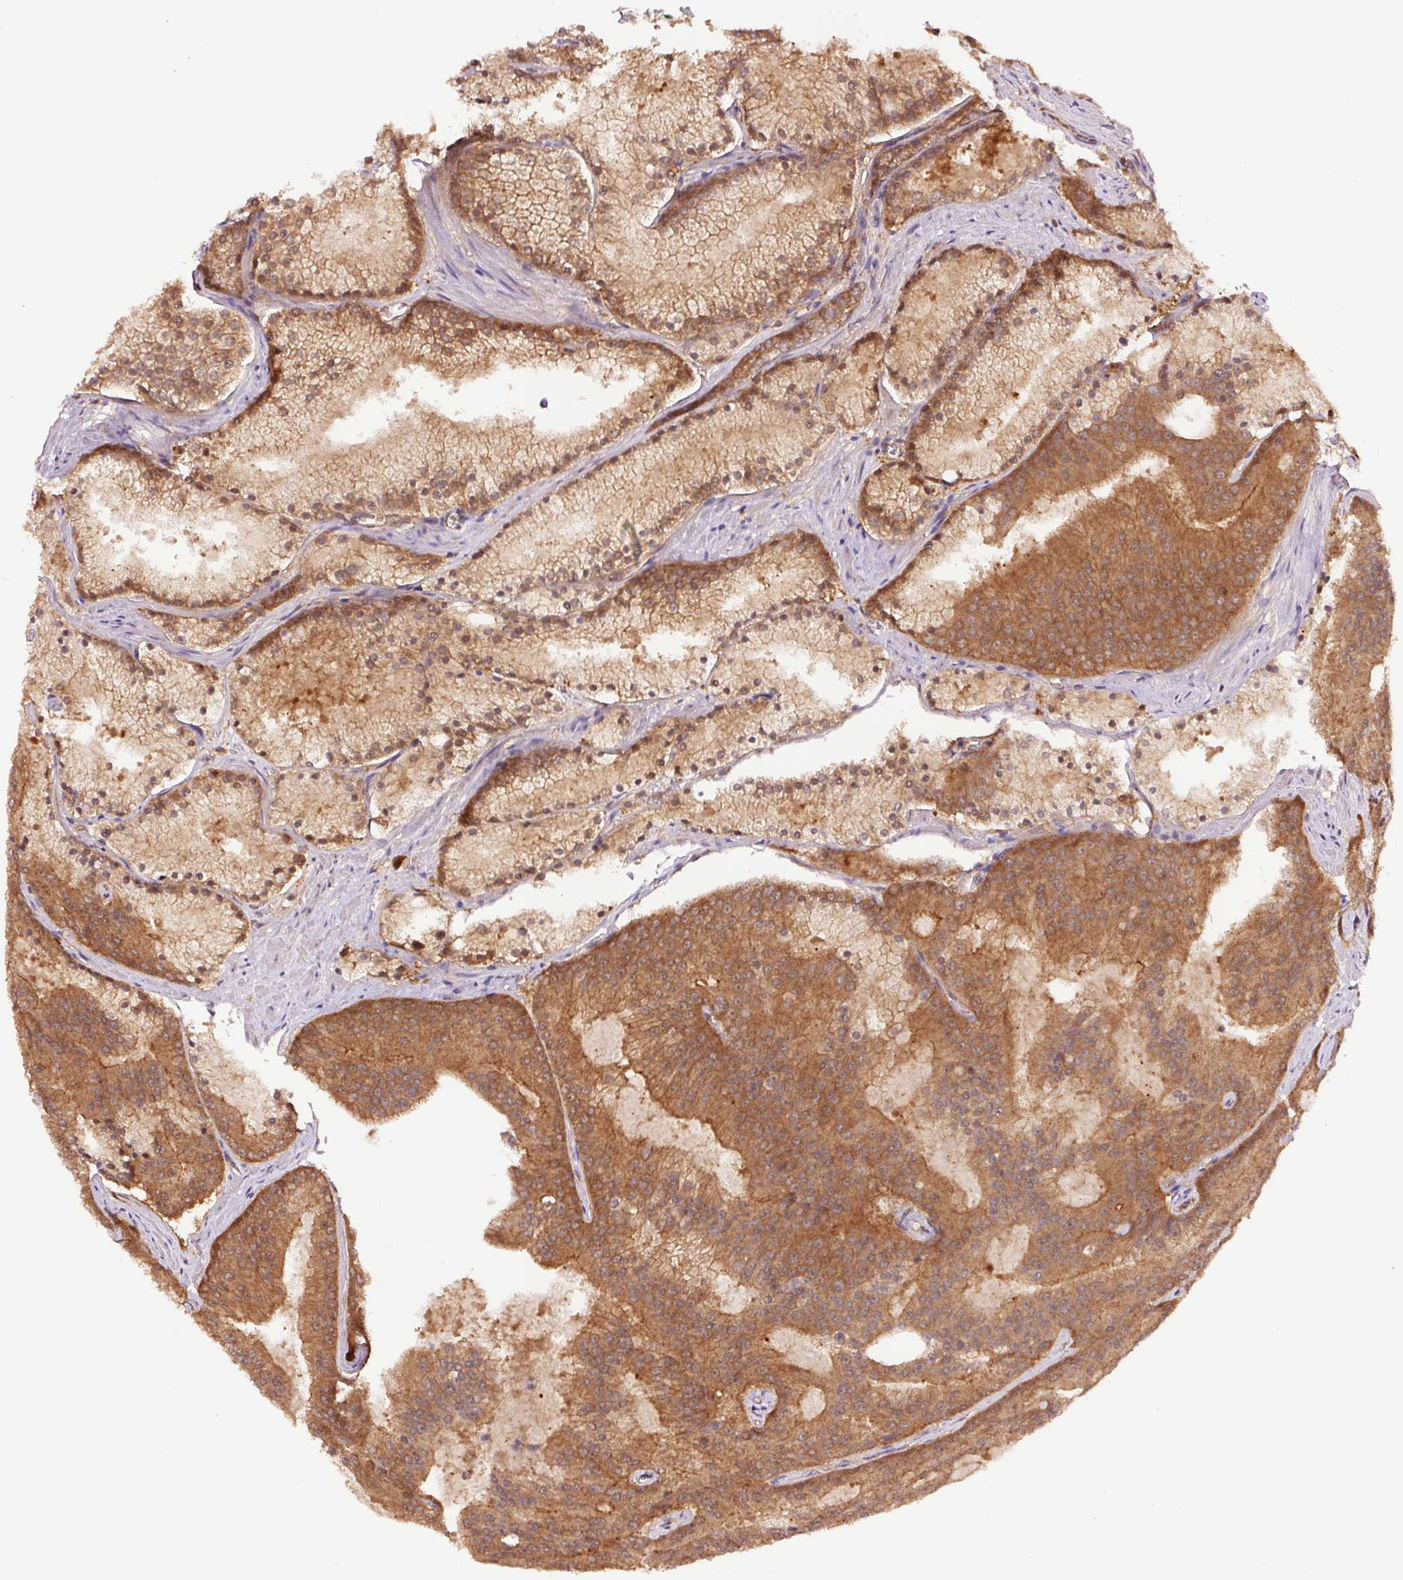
{"staining": {"intensity": "moderate", "quantity": ">75%", "location": "cytoplasmic/membranous"}, "tissue": "prostate cancer", "cell_type": "Tumor cells", "image_type": "cancer", "snomed": [{"axis": "morphology", "description": "Adenocarcinoma, High grade"}, {"axis": "topography", "description": "Prostate"}], "caption": "Moderate cytoplasmic/membranous protein expression is seen in approximately >75% of tumor cells in adenocarcinoma (high-grade) (prostate).", "gene": "METAP1", "patient": {"sex": "male", "age": 61}}